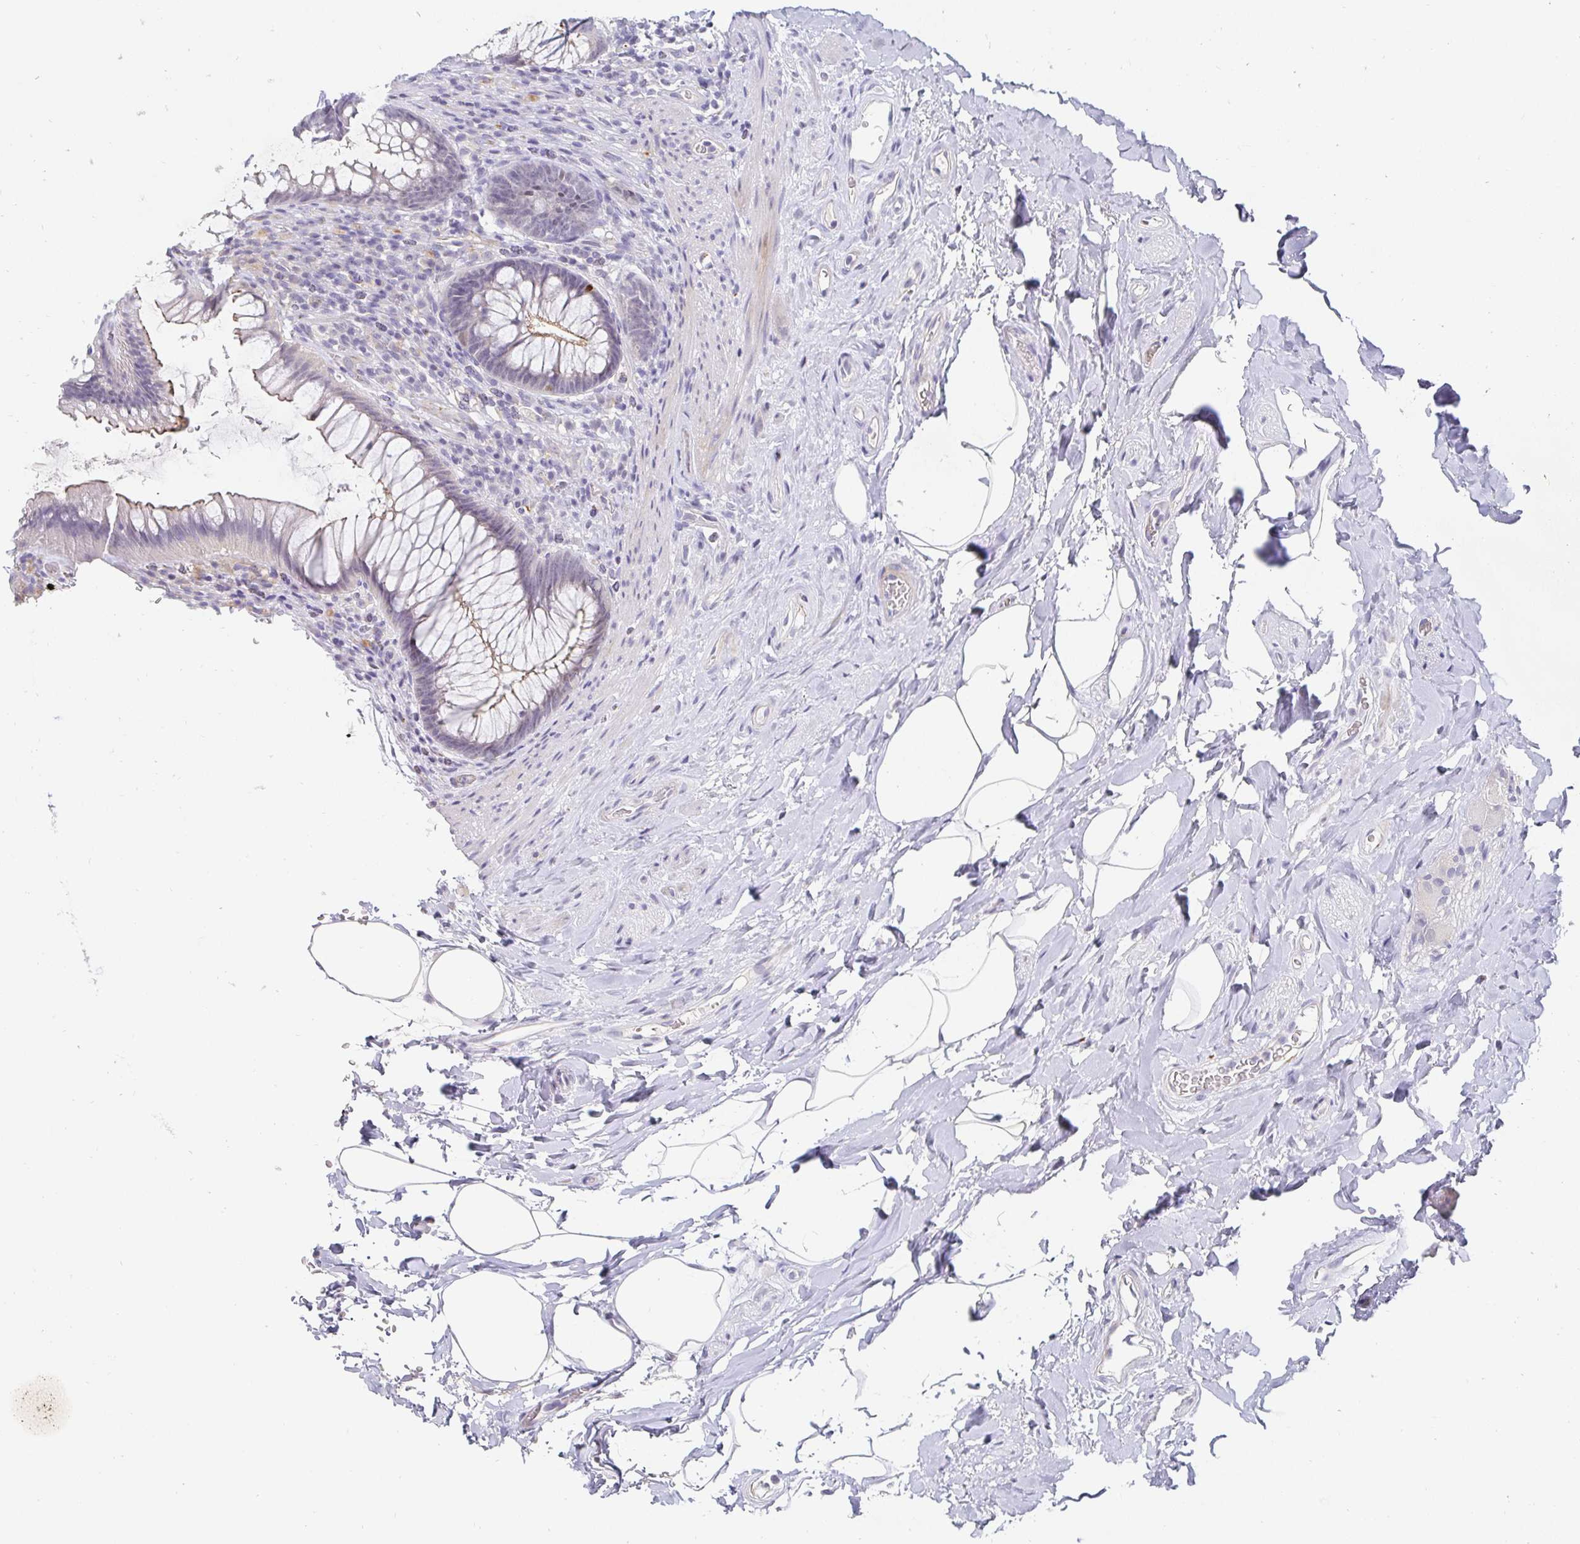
{"staining": {"intensity": "weak", "quantity": "<25%", "location": "cytoplasmic/membranous"}, "tissue": "rectum", "cell_type": "Glandular cells", "image_type": "normal", "snomed": [{"axis": "morphology", "description": "Normal tissue, NOS"}, {"axis": "topography", "description": "Rectum"}], "caption": "IHC of unremarkable rectum exhibits no positivity in glandular cells. (Stains: DAB (3,3'-diaminobenzidine) IHC with hematoxylin counter stain, Microscopy: brightfield microscopy at high magnification).", "gene": "PDX1", "patient": {"sex": "male", "age": 53}}